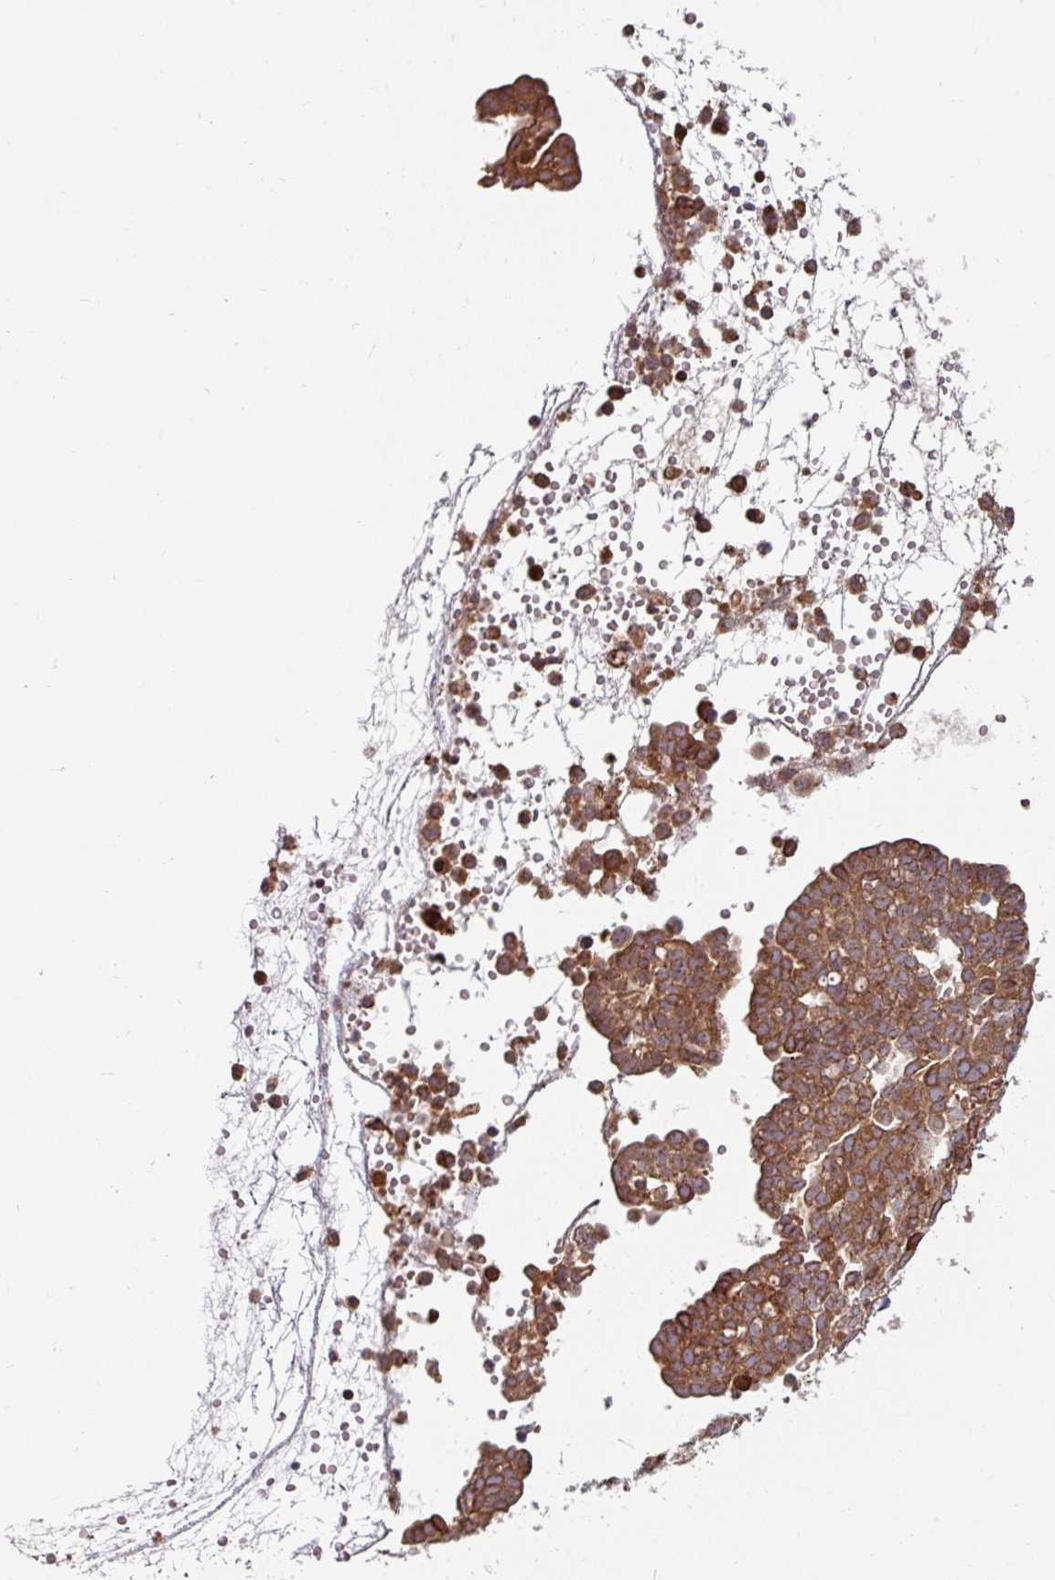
{"staining": {"intensity": "moderate", "quantity": ">75%", "location": "cytoplasmic/membranous"}, "tissue": "ovarian cancer", "cell_type": "Tumor cells", "image_type": "cancer", "snomed": [{"axis": "morphology", "description": "Cystadenocarcinoma, serous, NOS"}, {"axis": "topography", "description": "Soft tissue"}, {"axis": "topography", "description": "Ovary"}], "caption": "Moderate cytoplasmic/membranous protein staining is appreciated in approximately >75% of tumor cells in ovarian cancer. The protein is shown in brown color, while the nuclei are stained blue.", "gene": "RAB5A", "patient": {"sex": "female", "age": 57}}